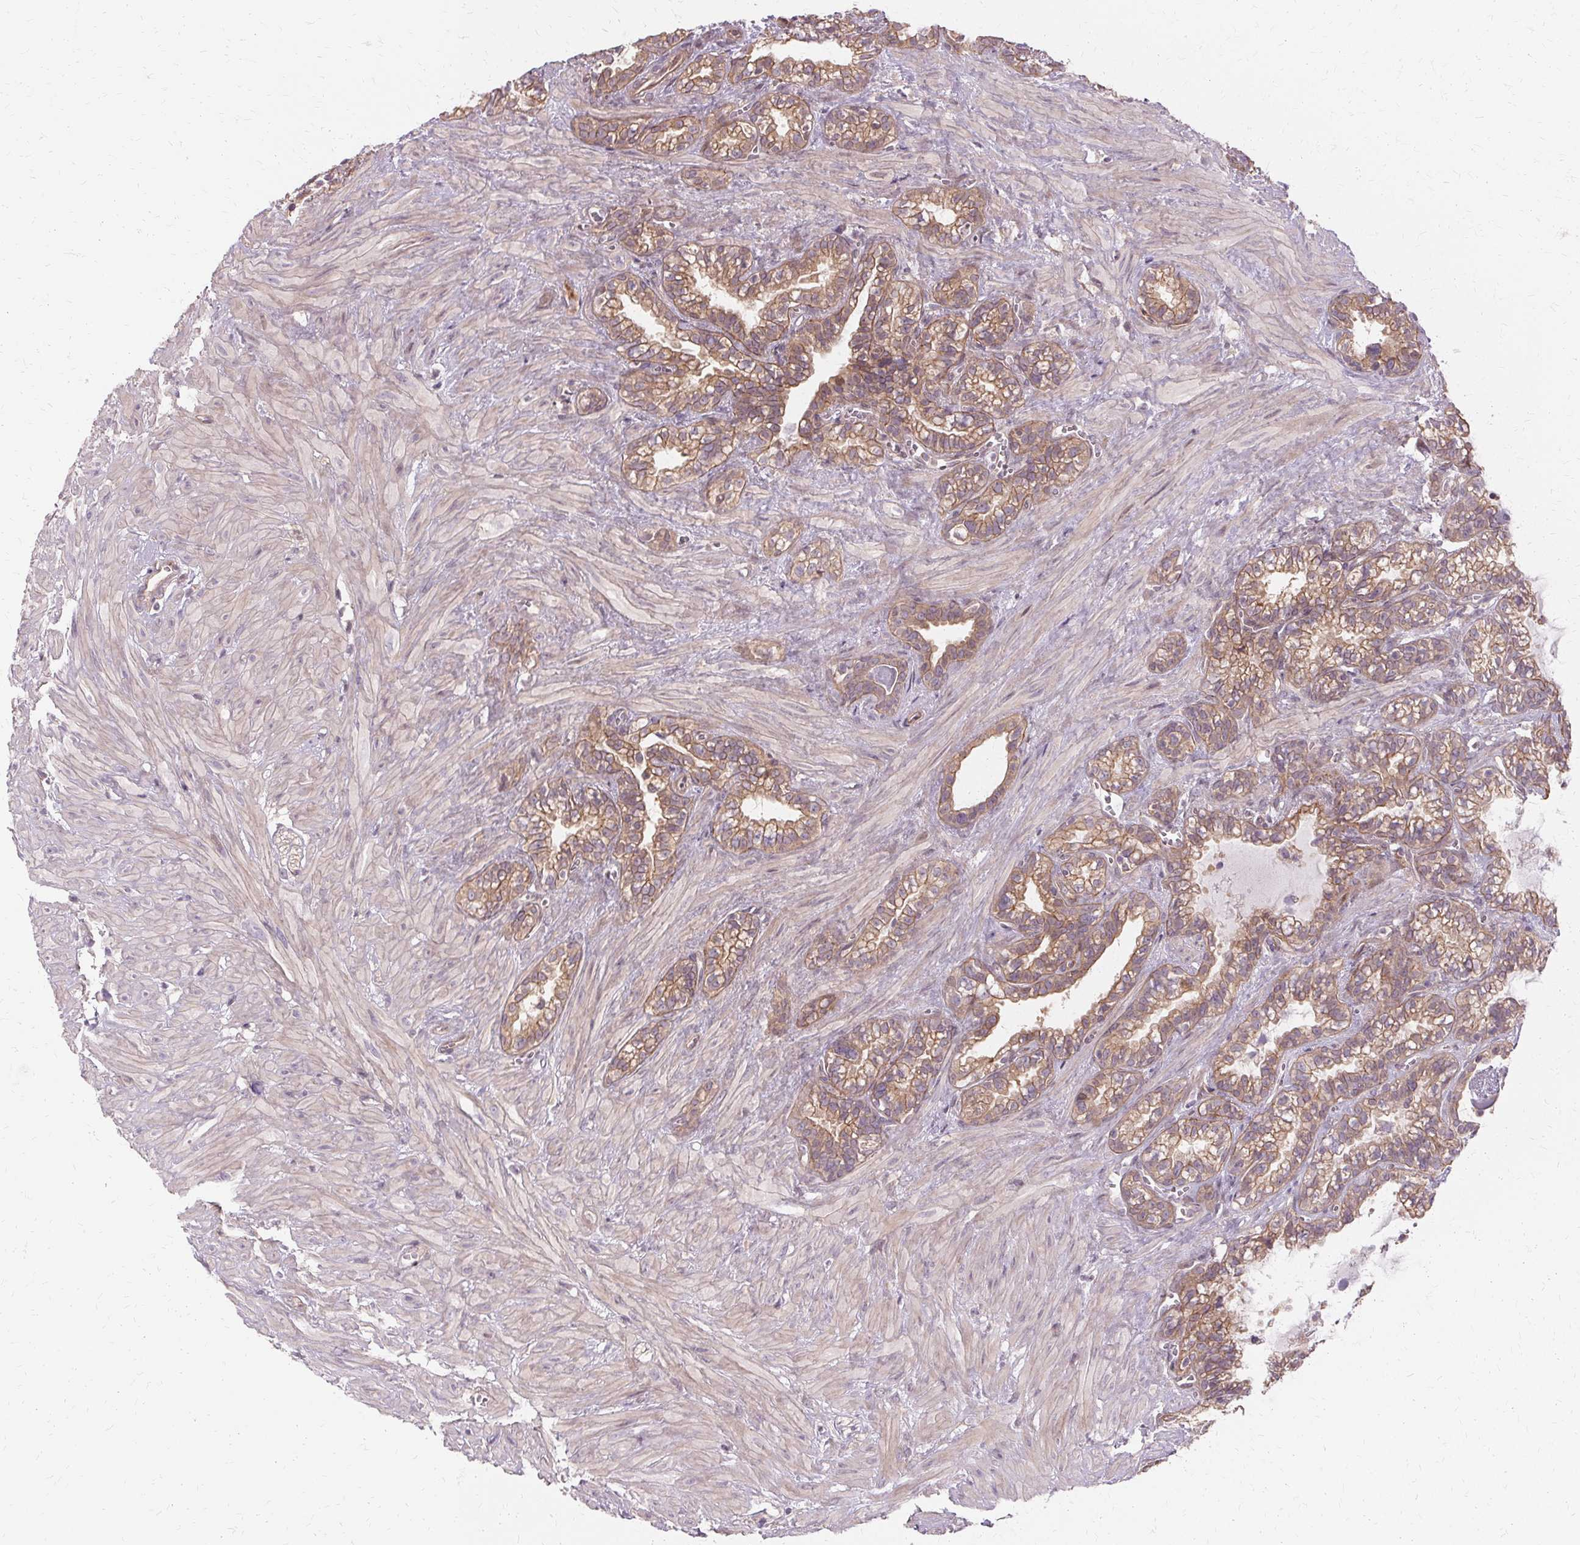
{"staining": {"intensity": "weak", "quantity": "25%-75%", "location": "cytoplasmic/membranous"}, "tissue": "seminal vesicle", "cell_type": "Glandular cells", "image_type": "normal", "snomed": [{"axis": "morphology", "description": "Normal tissue, NOS"}, {"axis": "topography", "description": "Seminal veicle"}], "caption": "Immunohistochemical staining of benign human seminal vesicle displays low levels of weak cytoplasmic/membranous staining in about 25%-75% of glandular cells. (DAB (3,3'-diaminobenzidine) IHC, brown staining for protein, blue staining for nuclei).", "gene": "USP8", "patient": {"sex": "male", "age": 76}}